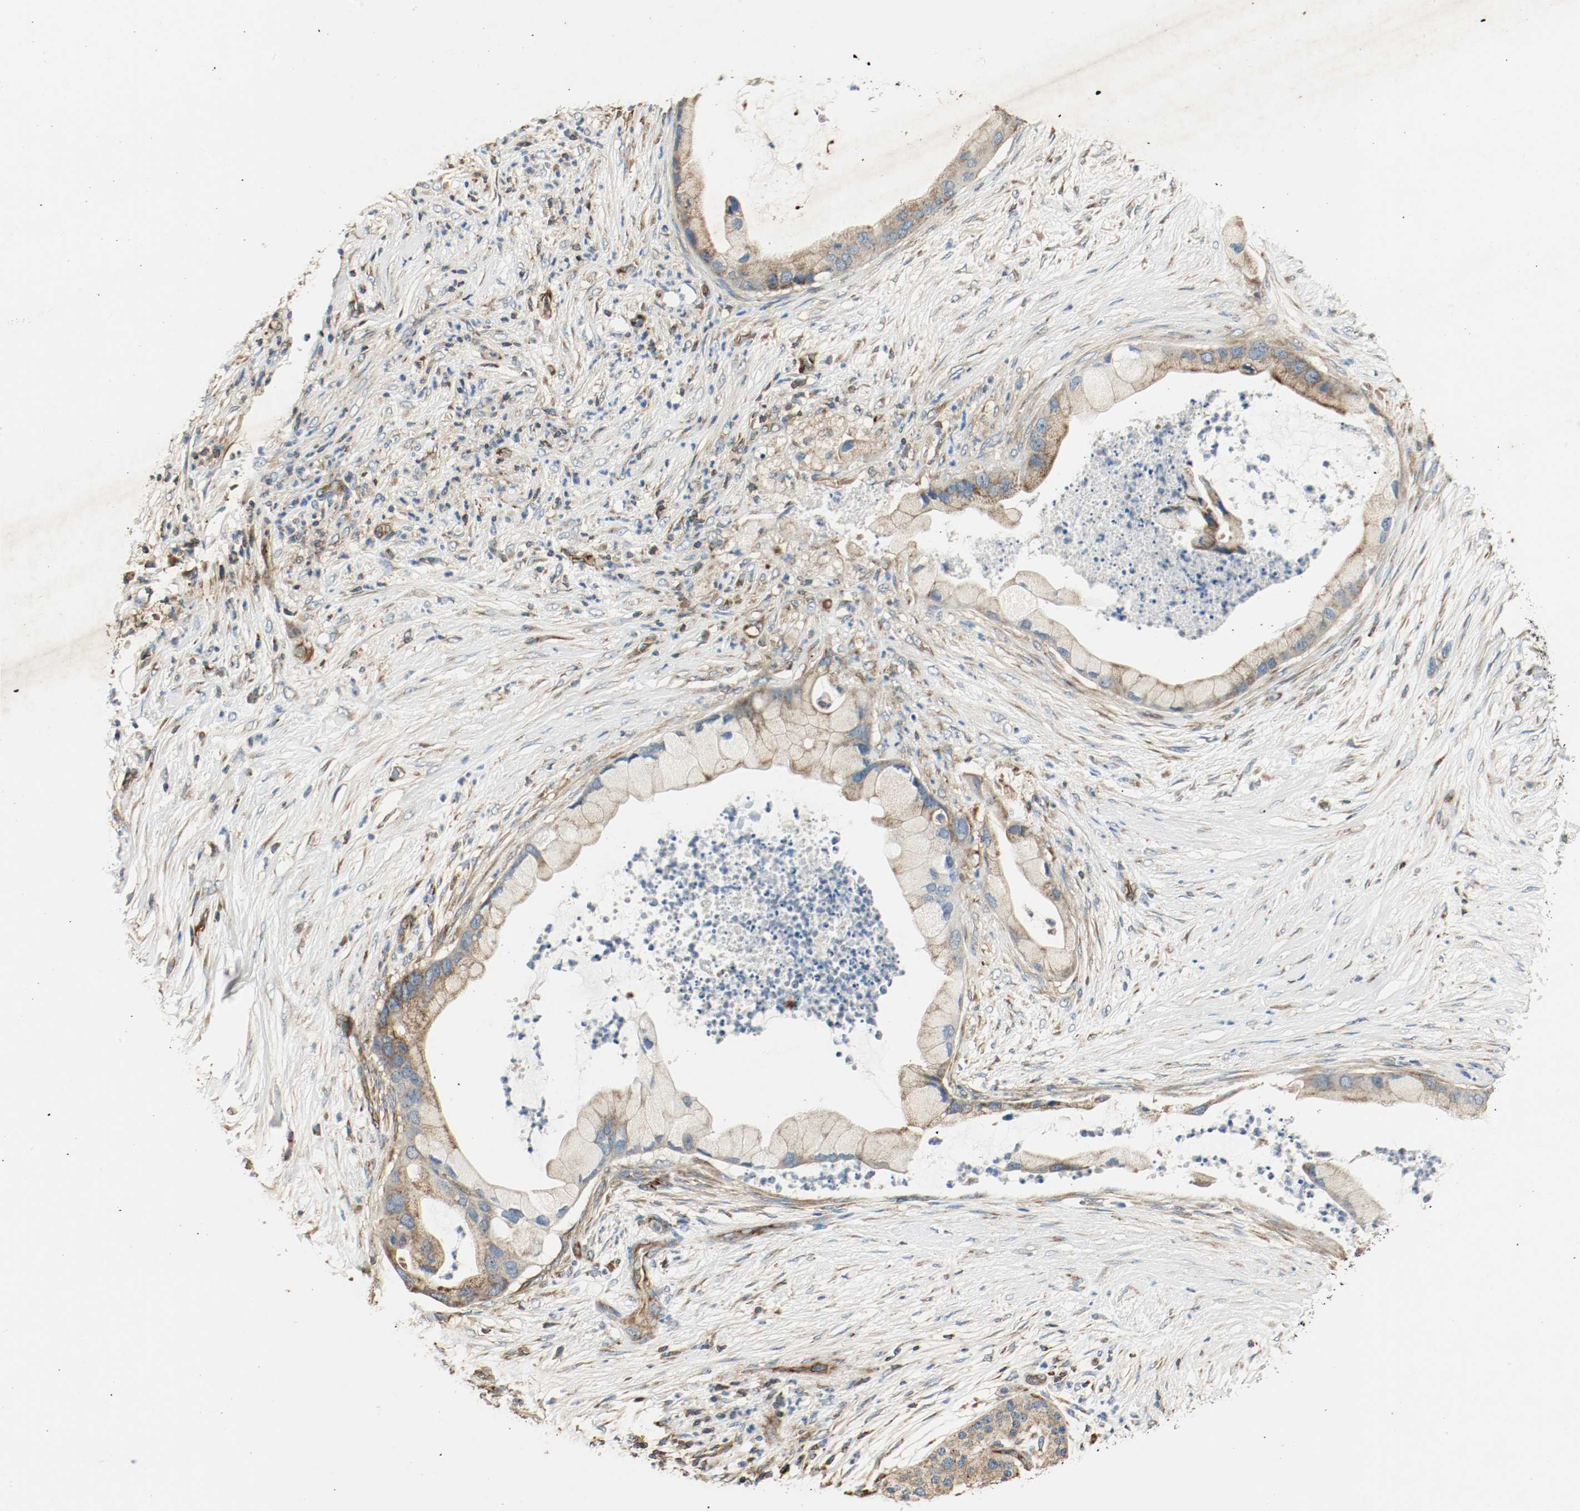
{"staining": {"intensity": "strong", "quantity": ">75%", "location": "cytoplasmic/membranous"}, "tissue": "pancreatic cancer", "cell_type": "Tumor cells", "image_type": "cancer", "snomed": [{"axis": "morphology", "description": "Adenocarcinoma, NOS"}, {"axis": "topography", "description": "Pancreas"}], "caption": "Pancreatic cancer (adenocarcinoma) stained with a brown dye exhibits strong cytoplasmic/membranous positive positivity in about >75% of tumor cells.", "gene": "PLCG1", "patient": {"sex": "female", "age": 59}}